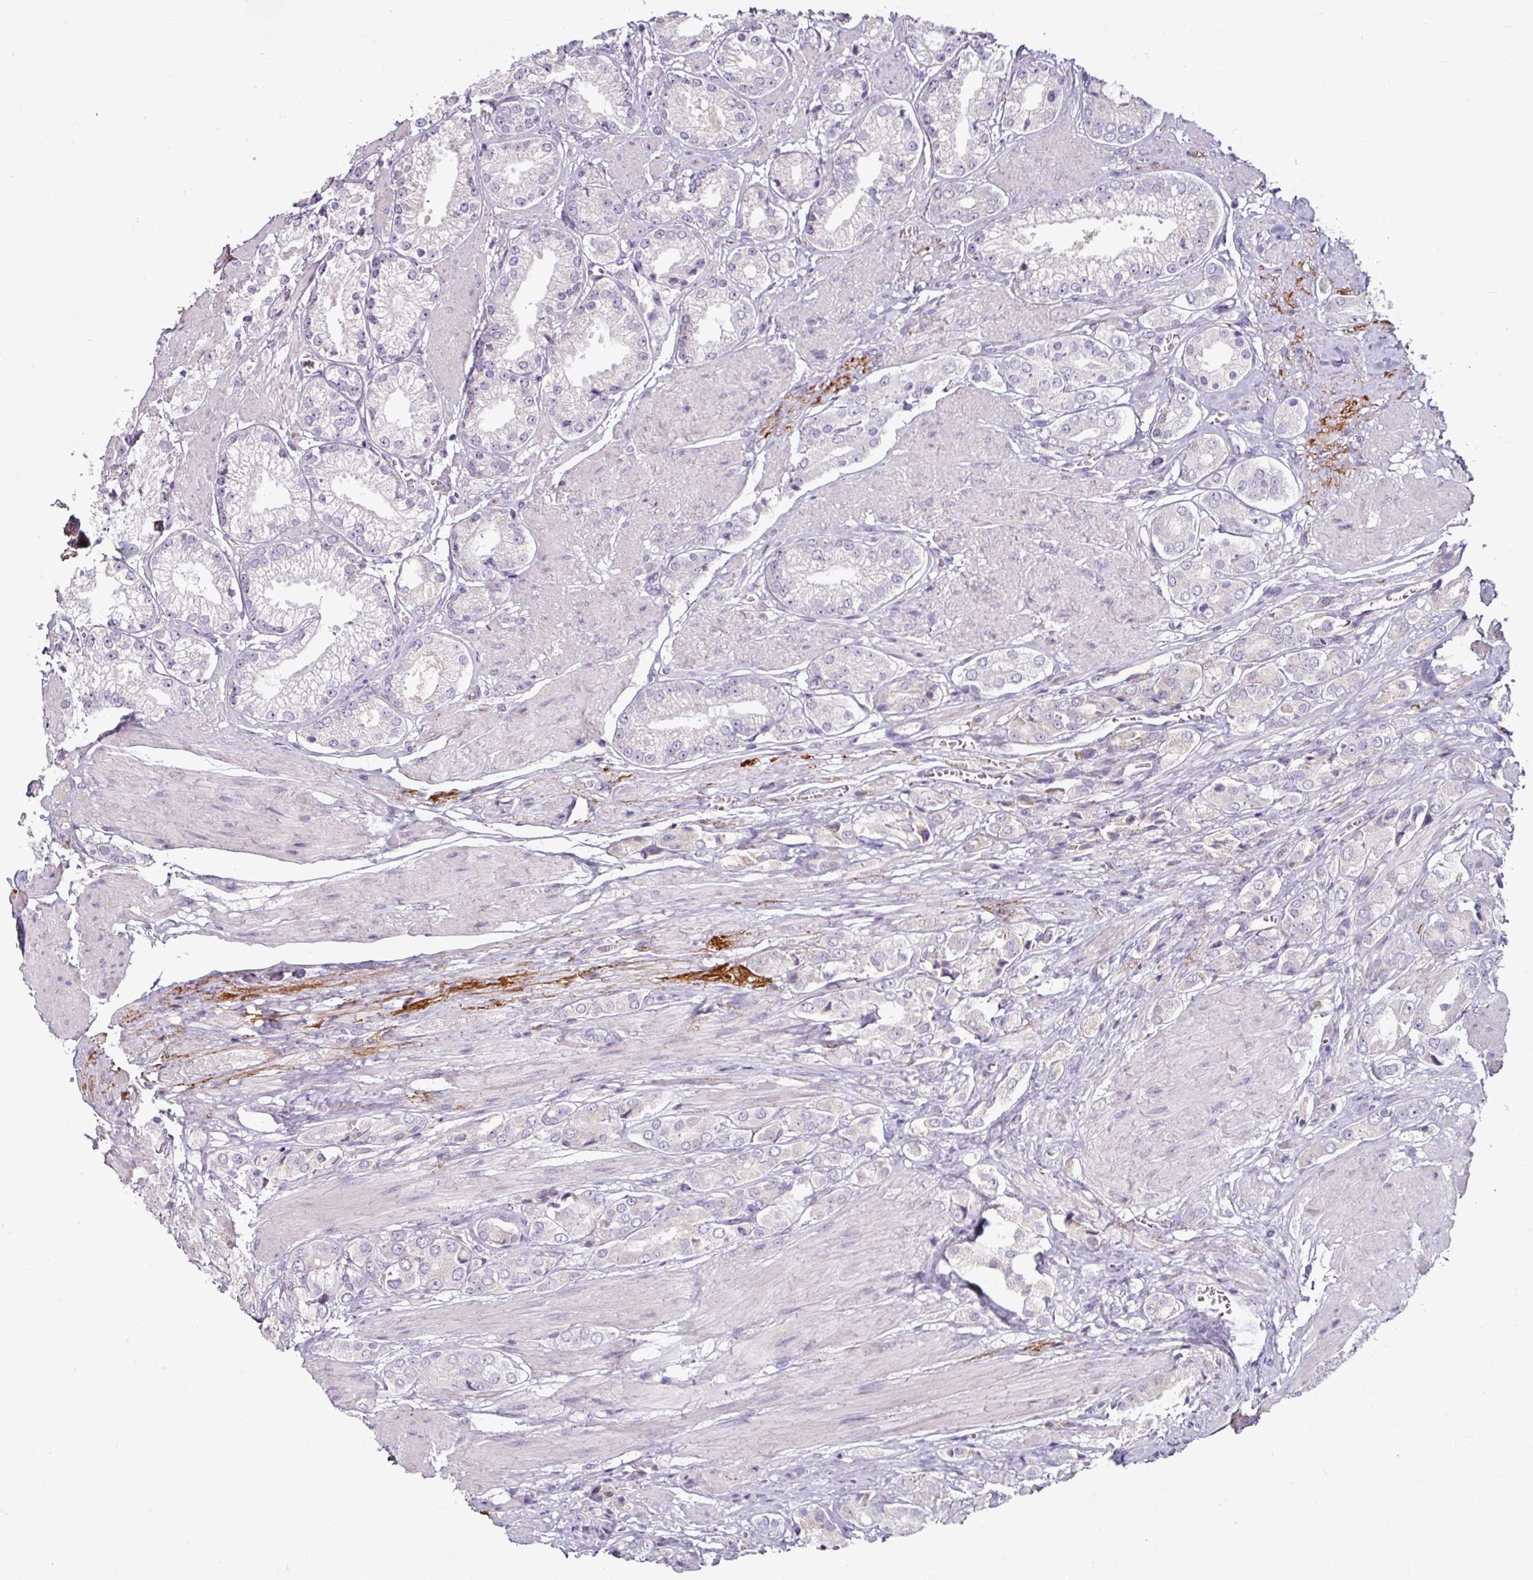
{"staining": {"intensity": "negative", "quantity": "none", "location": "none"}, "tissue": "prostate cancer", "cell_type": "Tumor cells", "image_type": "cancer", "snomed": [{"axis": "morphology", "description": "Adenocarcinoma, High grade"}, {"axis": "topography", "description": "Prostate and seminal vesicle, NOS"}], "caption": "IHC image of prostate cancer (high-grade adenocarcinoma) stained for a protein (brown), which exhibits no positivity in tumor cells. (DAB (3,3'-diaminobenzidine) immunohistochemistry (IHC) visualized using brightfield microscopy, high magnification).", "gene": "MTMR14", "patient": {"sex": "male", "age": 64}}